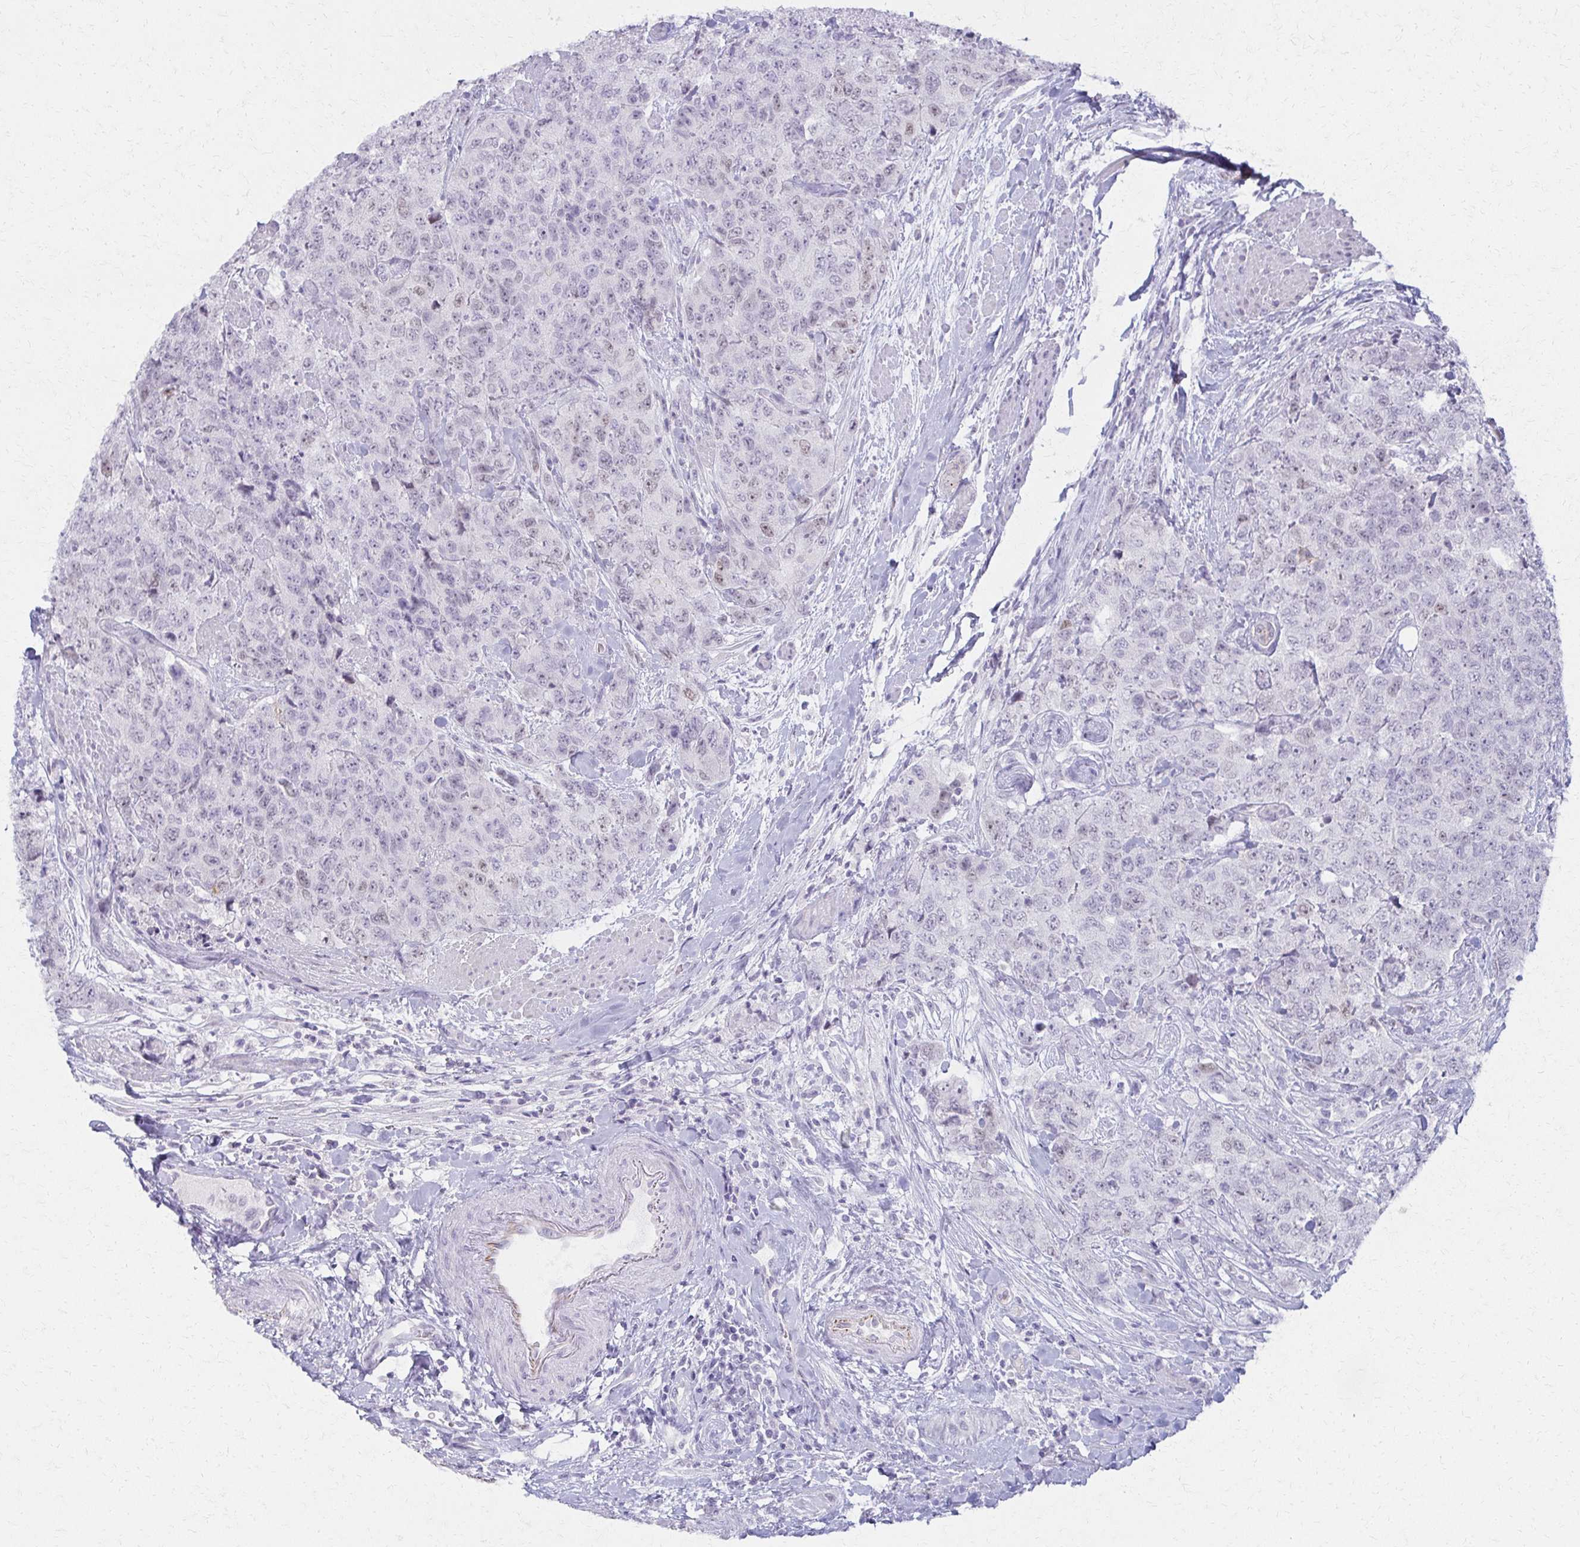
{"staining": {"intensity": "weak", "quantity": "<25%", "location": "nuclear"}, "tissue": "urothelial cancer", "cell_type": "Tumor cells", "image_type": "cancer", "snomed": [{"axis": "morphology", "description": "Urothelial carcinoma, High grade"}, {"axis": "topography", "description": "Urinary bladder"}], "caption": "An image of urothelial carcinoma (high-grade) stained for a protein demonstrates no brown staining in tumor cells.", "gene": "MORC4", "patient": {"sex": "female", "age": 78}}